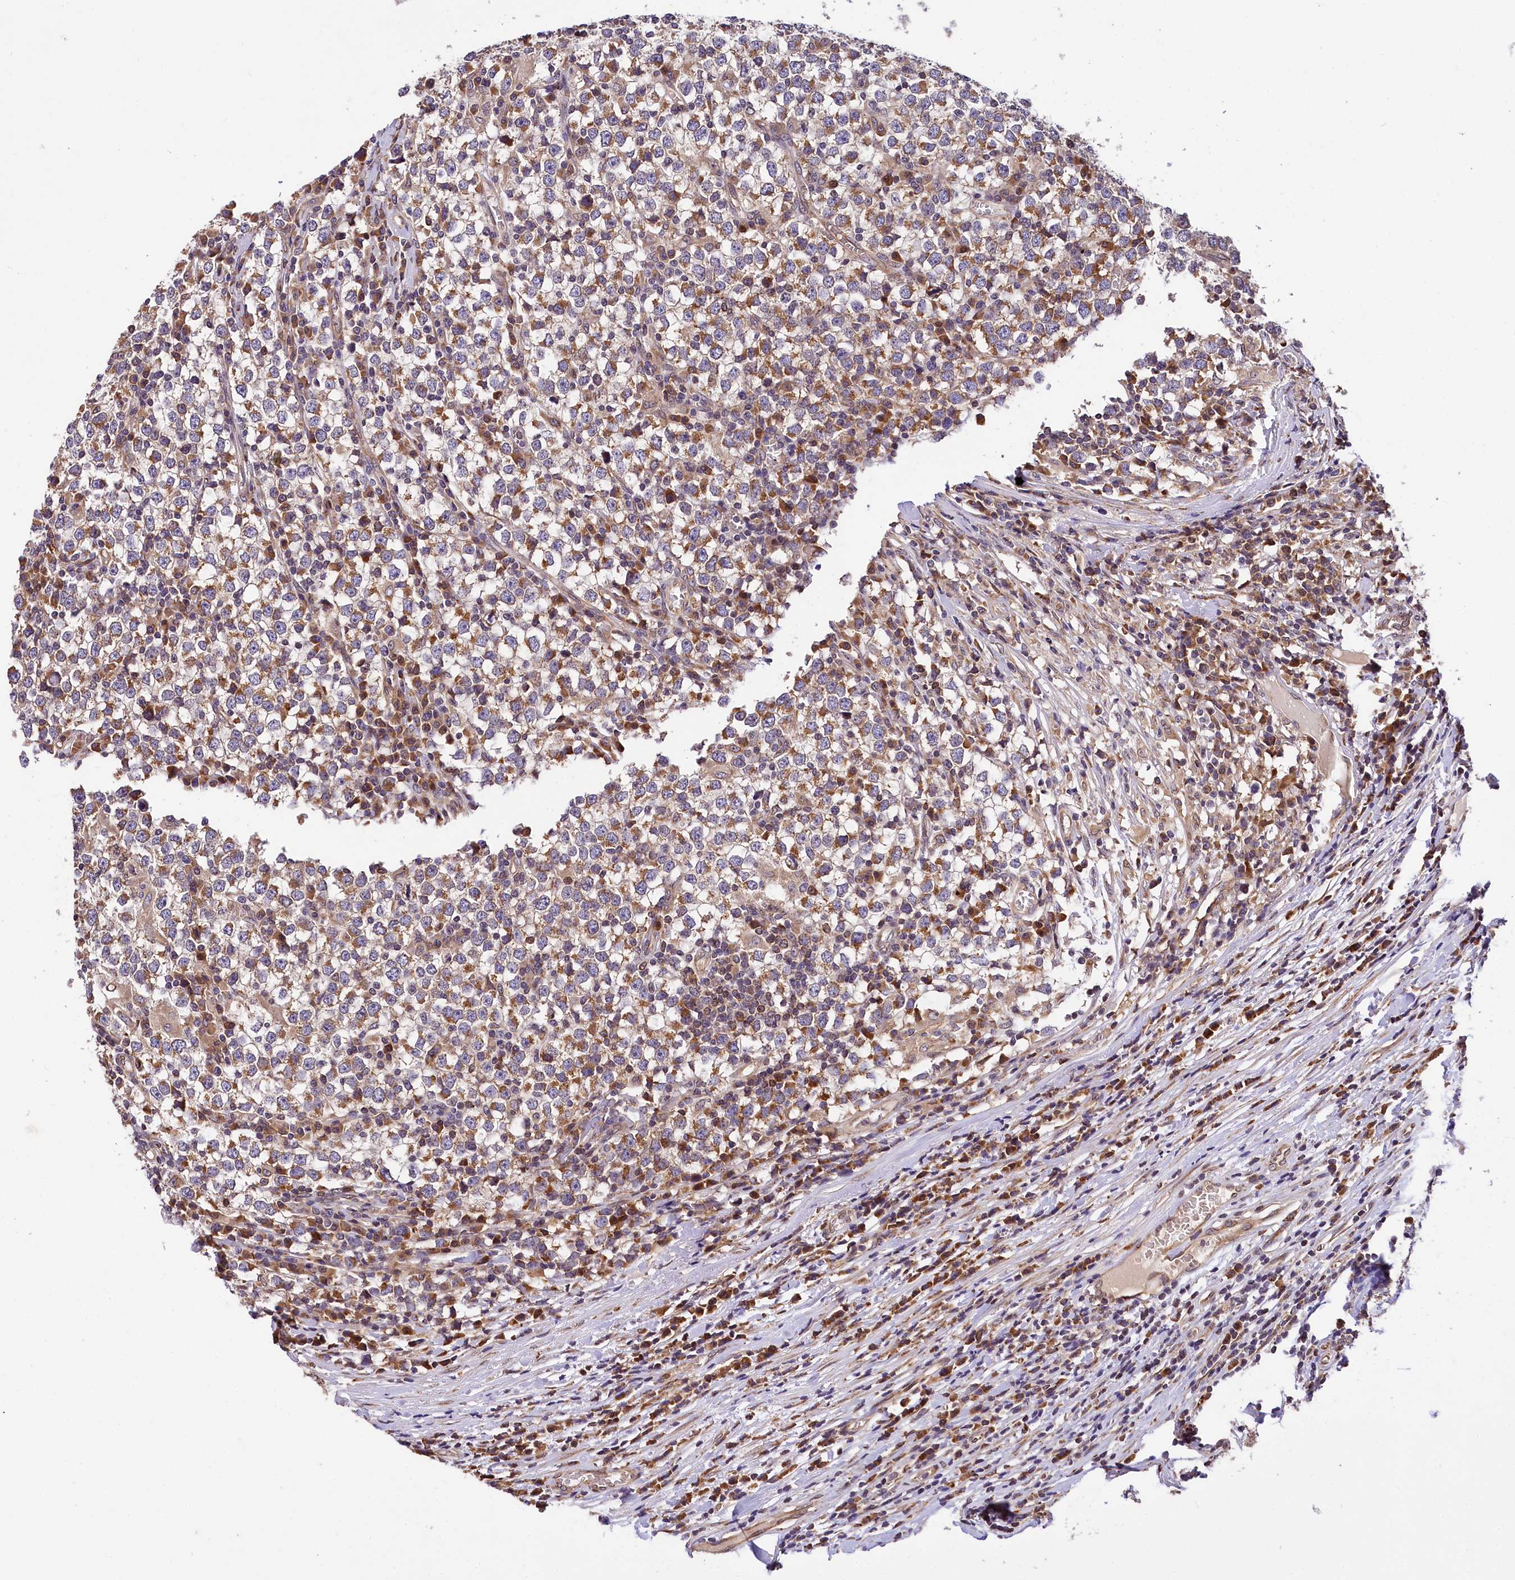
{"staining": {"intensity": "moderate", "quantity": ">75%", "location": "cytoplasmic/membranous"}, "tissue": "testis cancer", "cell_type": "Tumor cells", "image_type": "cancer", "snomed": [{"axis": "morphology", "description": "Seminoma, NOS"}, {"axis": "topography", "description": "Testis"}], "caption": "Human testis seminoma stained for a protein (brown) demonstrates moderate cytoplasmic/membranous positive expression in approximately >75% of tumor cells.", "gene": "SUPV3L1", "patient": {"sex": "male", "age": 65}}